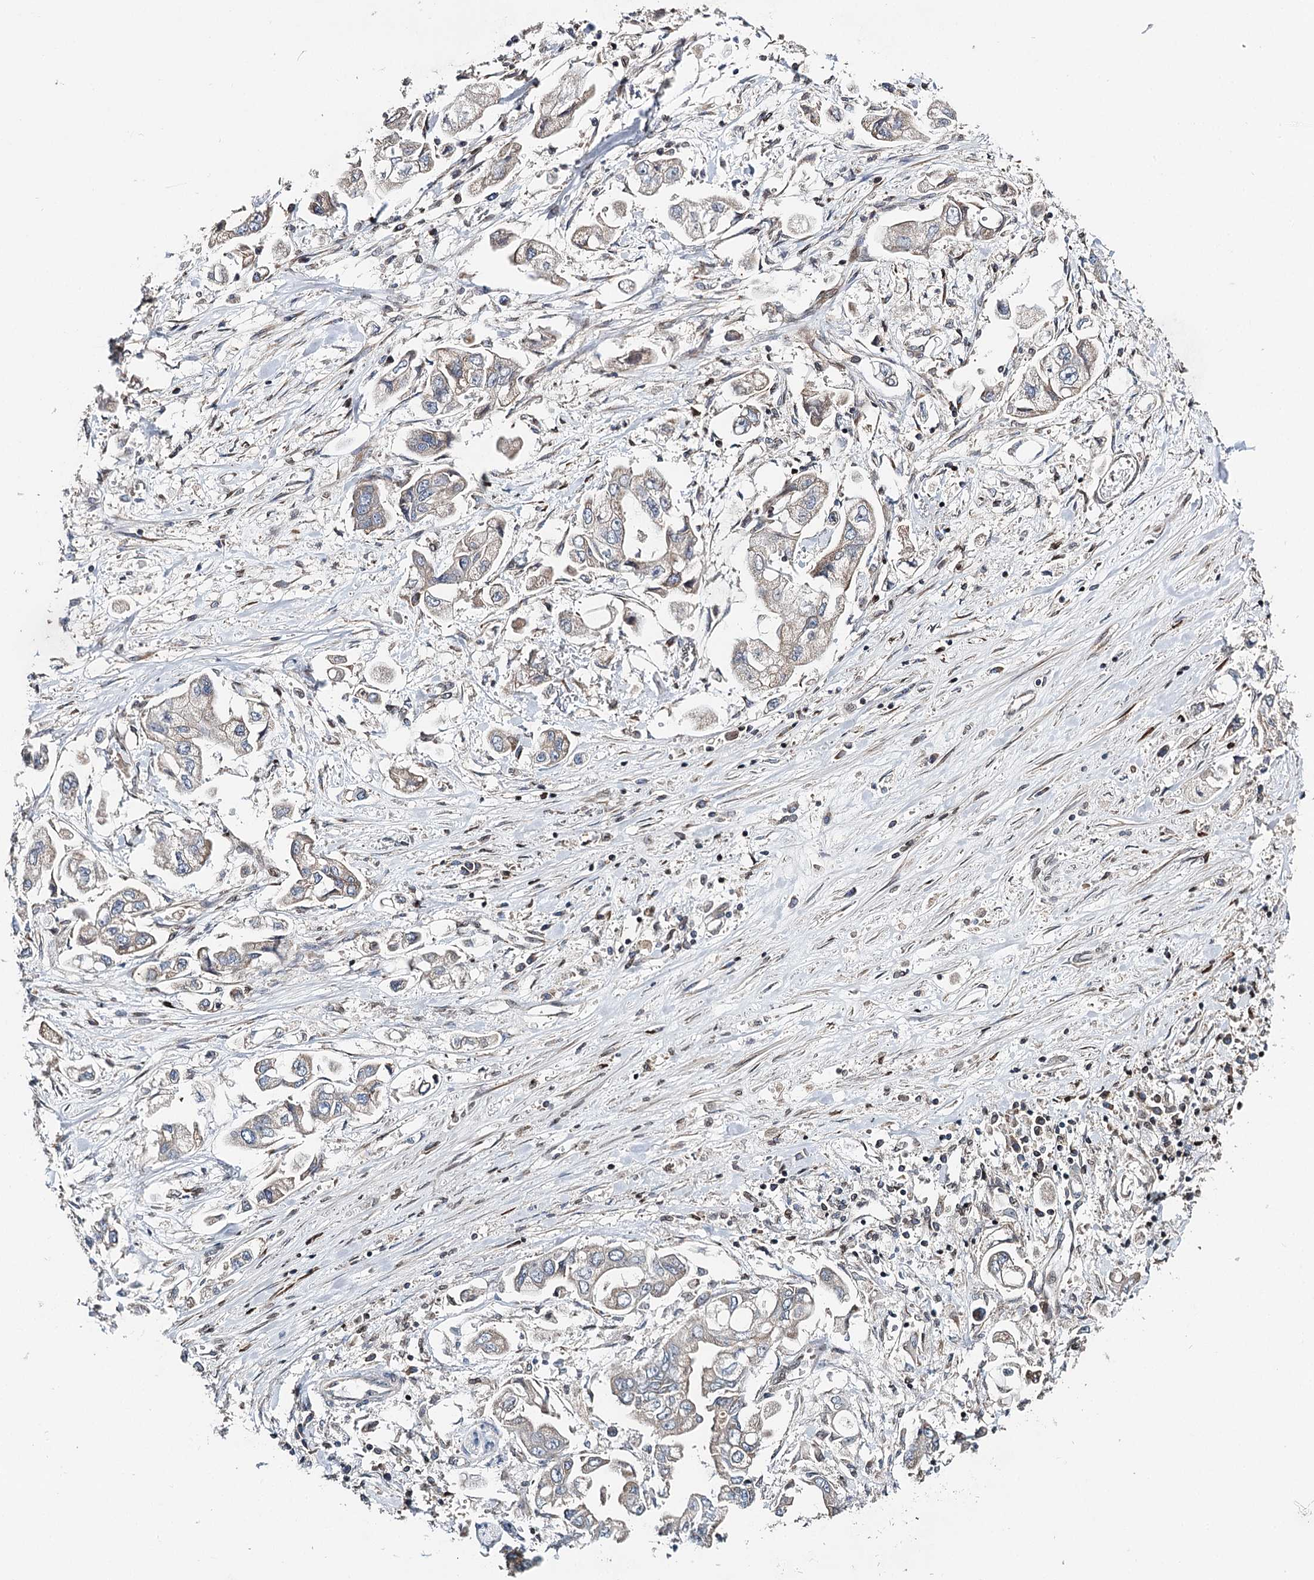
{"staining": {"intensity": "negative", "quantity": "none", "location": "none"}, "tissue": "stomach cancer", "cell_type": "Tumor cells", "image_type": "cancer", "snomed": [{"axis": "morphology", "description": "Adenocarcinoma, NOS"}, {"axis": "topography", "description": "Stomach"}], "caption": "Tumor cells are negative for brown protein staining in stomach cancer.", "gene": "CFAP46", "patient": {"sex": "male", "age": 62}}